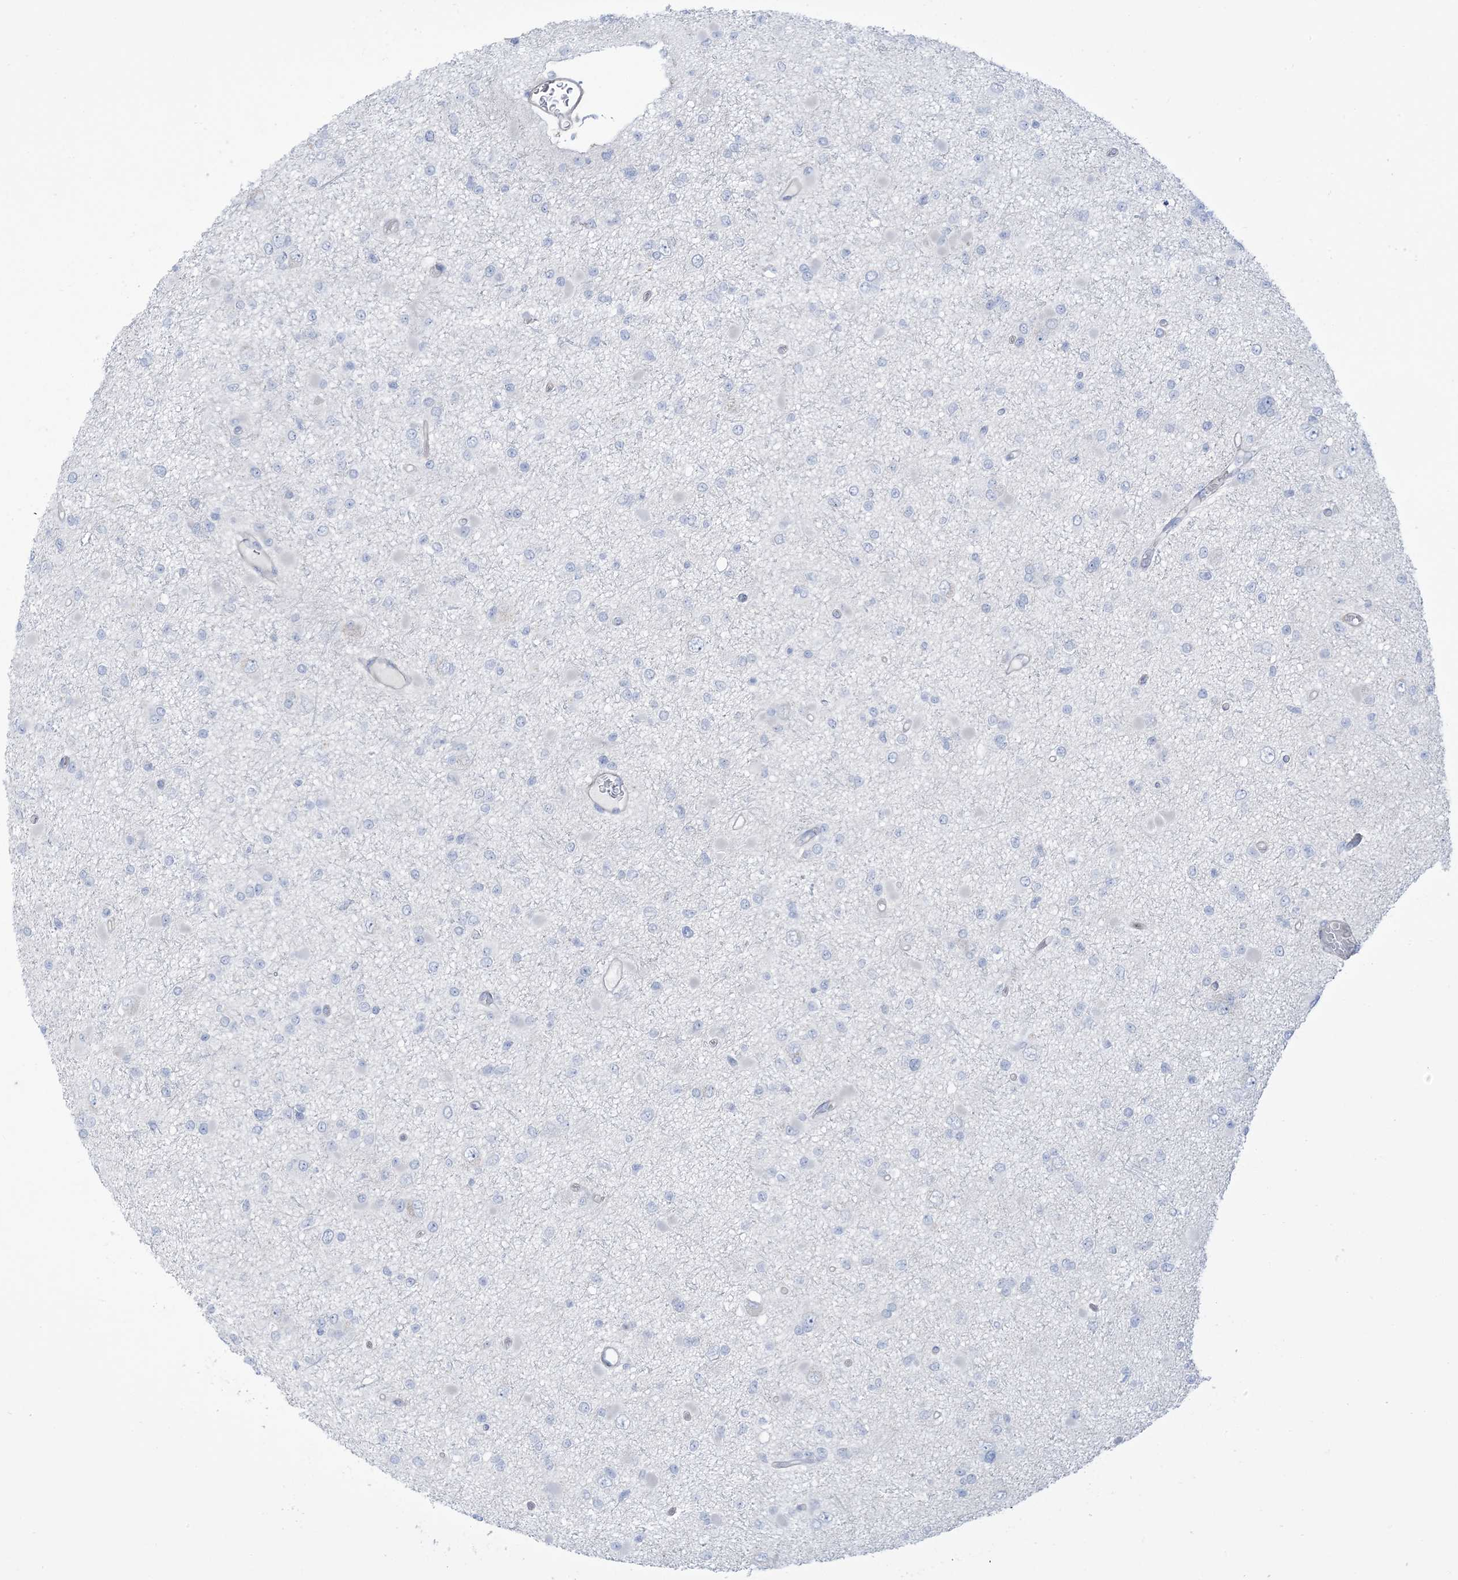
{"staining": {"intensity": "negative", "quantity": "none", "location": "none"}, "tissue": "glioma", "cell_type": "Tumor cells", "image_type": "cancer", "snomed": [{"axis": "morphology", "description": "Glioma, malignant, Low grade"}, {"axis": "topography", "description": "Brain"}], "caption": "Image shows no protein expression in tumor cells of malignant glioma (low-grade) tissue.", "gene": "MTHFD2L", "patient": {"sex": "female", "age": 22}}